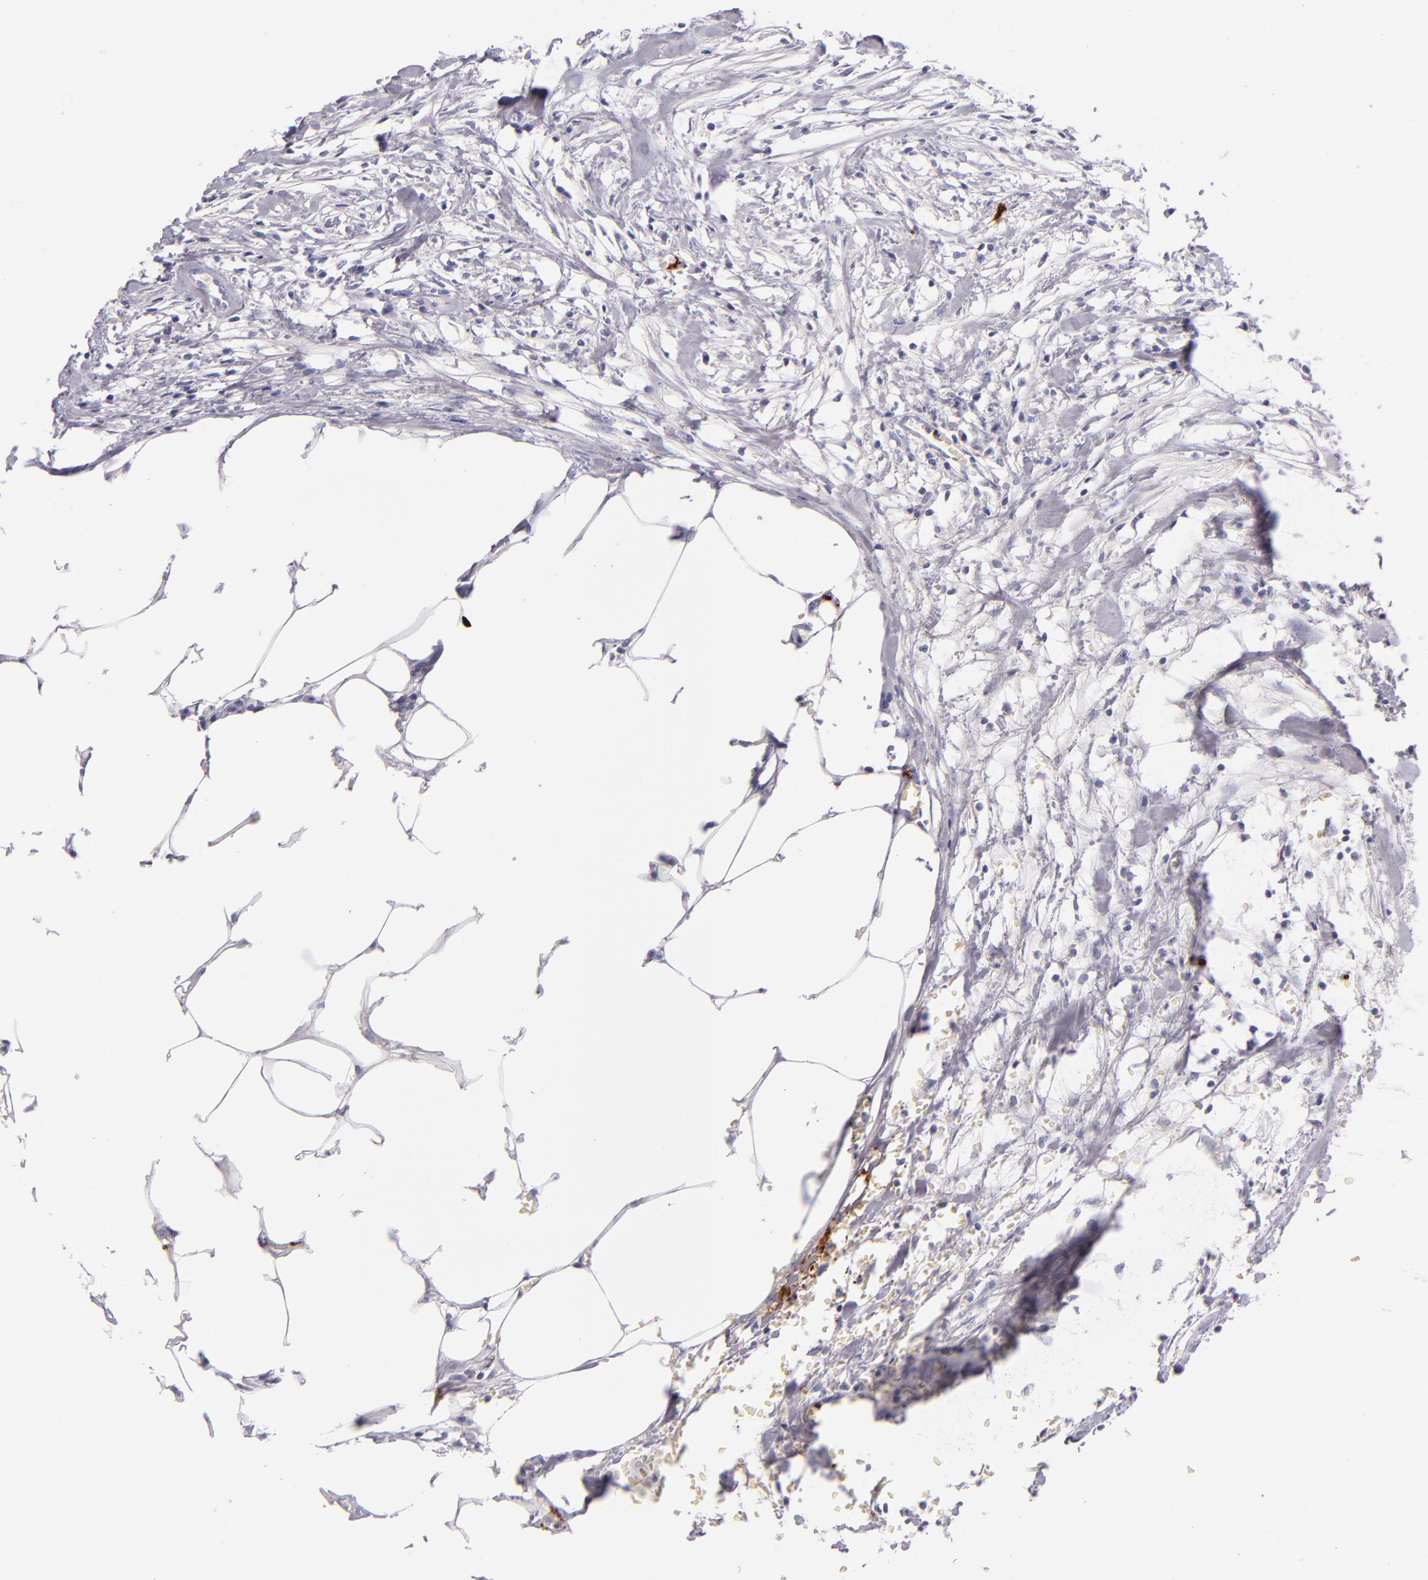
{"staining": {"intensity": "negative", "quantity": "none", "location": "none"}, "tissue": "colorectal cancer", "cell_type": "Tumor cells", "image_type": "cancer", "snomed": [{"axis": "morphology", "description": "Adenocarcinoma, NOS"}, {"axis": "topography", "description": "Colon"}], "caption": "Immunohistochemical staining of colorectal cancer (adenocarcinoma) shows no significant positivity in tumor cells.", "gene": "GP1BA", "patient": {"sex": "male", "age": 55}}